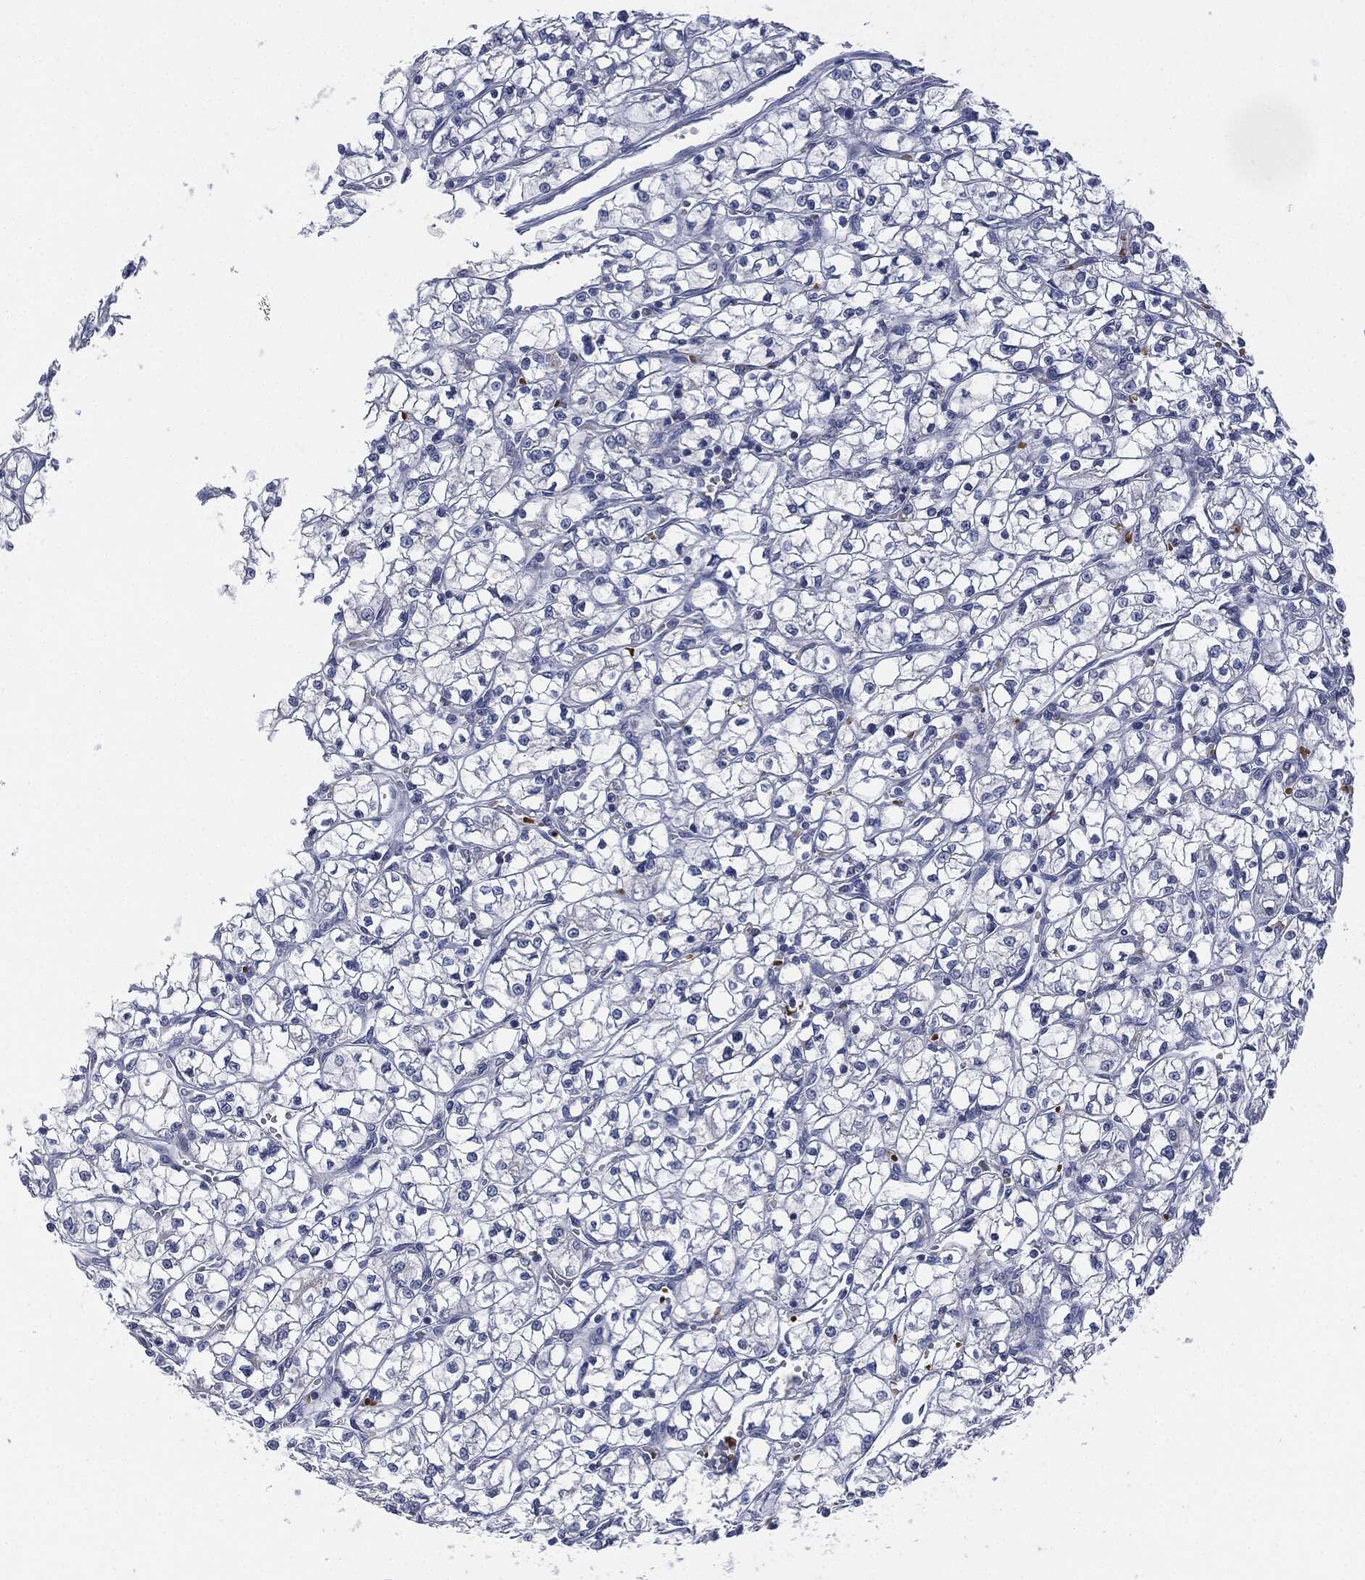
{"staining": {"intensity": "negative", "quantity": "none", "location": "none"}, "tissue": "renal cancer", "cell_type": "Tumor cells", "image_type": "cancer", "snomed": [{"axis": "morphology", "description": "Adenocarcinoma, NOS"}, {"axis": "topography", "description": "Kidney"}], "caption": "A micrograph of human renal adenocarcinoma is negative for staining in tumor cells.", "gene": "SIGLEC9", "patient": {"sex": "female", "age": 64}}